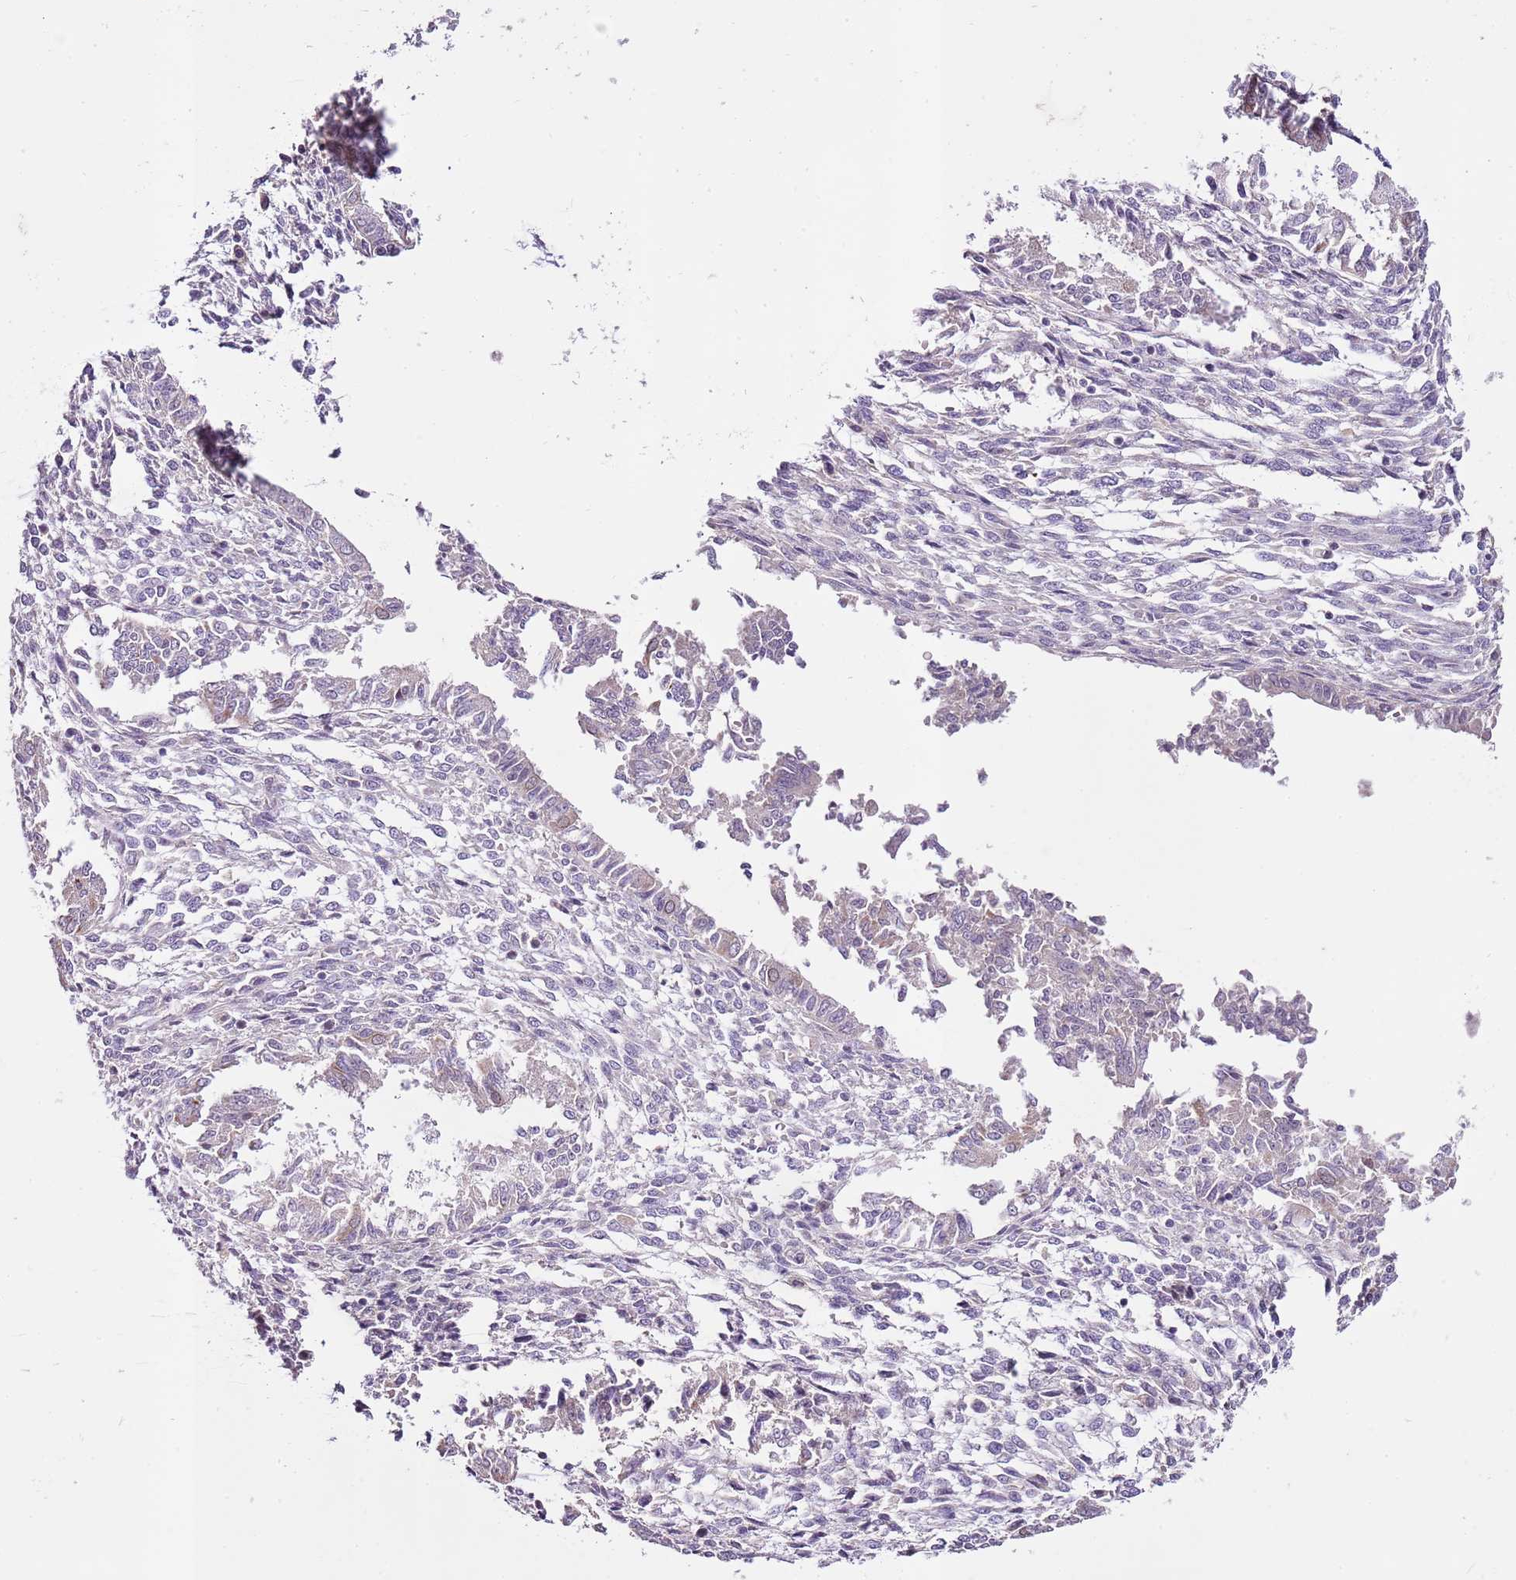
{"staining": {"intensity": "negative", "quantity": "none", "location": "none"}, "tissue": "endometrium", "cell_type": "Cells in endometrial stroma", "image_type": "normal", "snomed": [{"axis": "morphology", "description": "Normal tissue, NOS"}, {"axis": "topography", "description": "Uterus"}, {"axis": "topography", "description": "Endometrium"}], "caption": "Immunohistochemistry (IHC) of unremarkable human endometrium displays no positivity in cells in endometrial stroma.", "gene": "CMKLR1", "patient": {"sex": "female", "age": 48}}